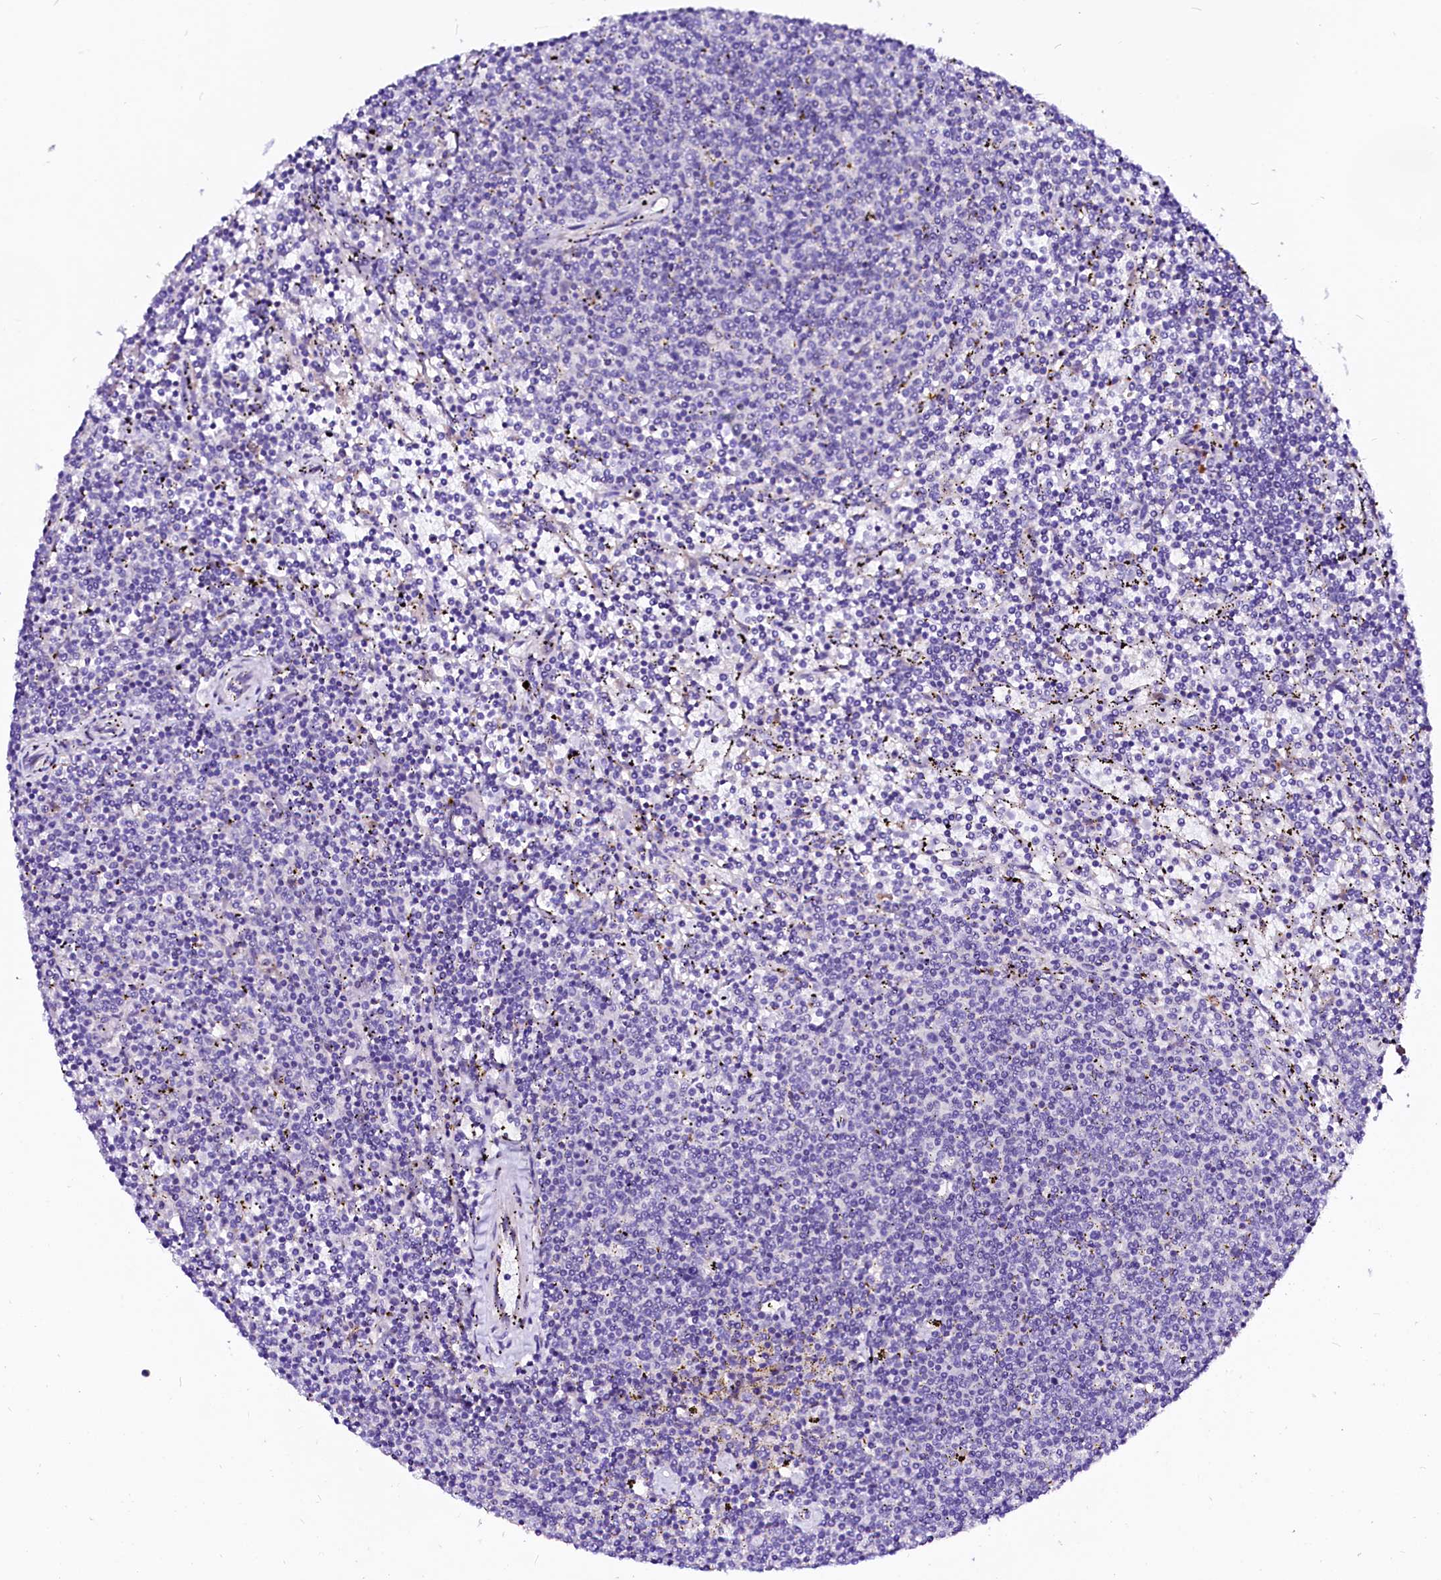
{"staining": {"intensity": "negative", "quantity": "none", "location": "none"}, "tissue": "lymphoma", "cell_type": "Tumor cells", "image_type": "cancer", "snomed": [{"axis": "morphology", "description": "Malignant lymphoma, non-Hodgkin's type, Low grade"}, {"axis": "topography", "description": "Spleen"}], "caption": "Image shows no significant protein expression in tumor cells of low-grade malignant lymphoma, non-Hodgkin's type.", "gene": "BTBD16", "patient": {"sex": "female", "age": 50}}